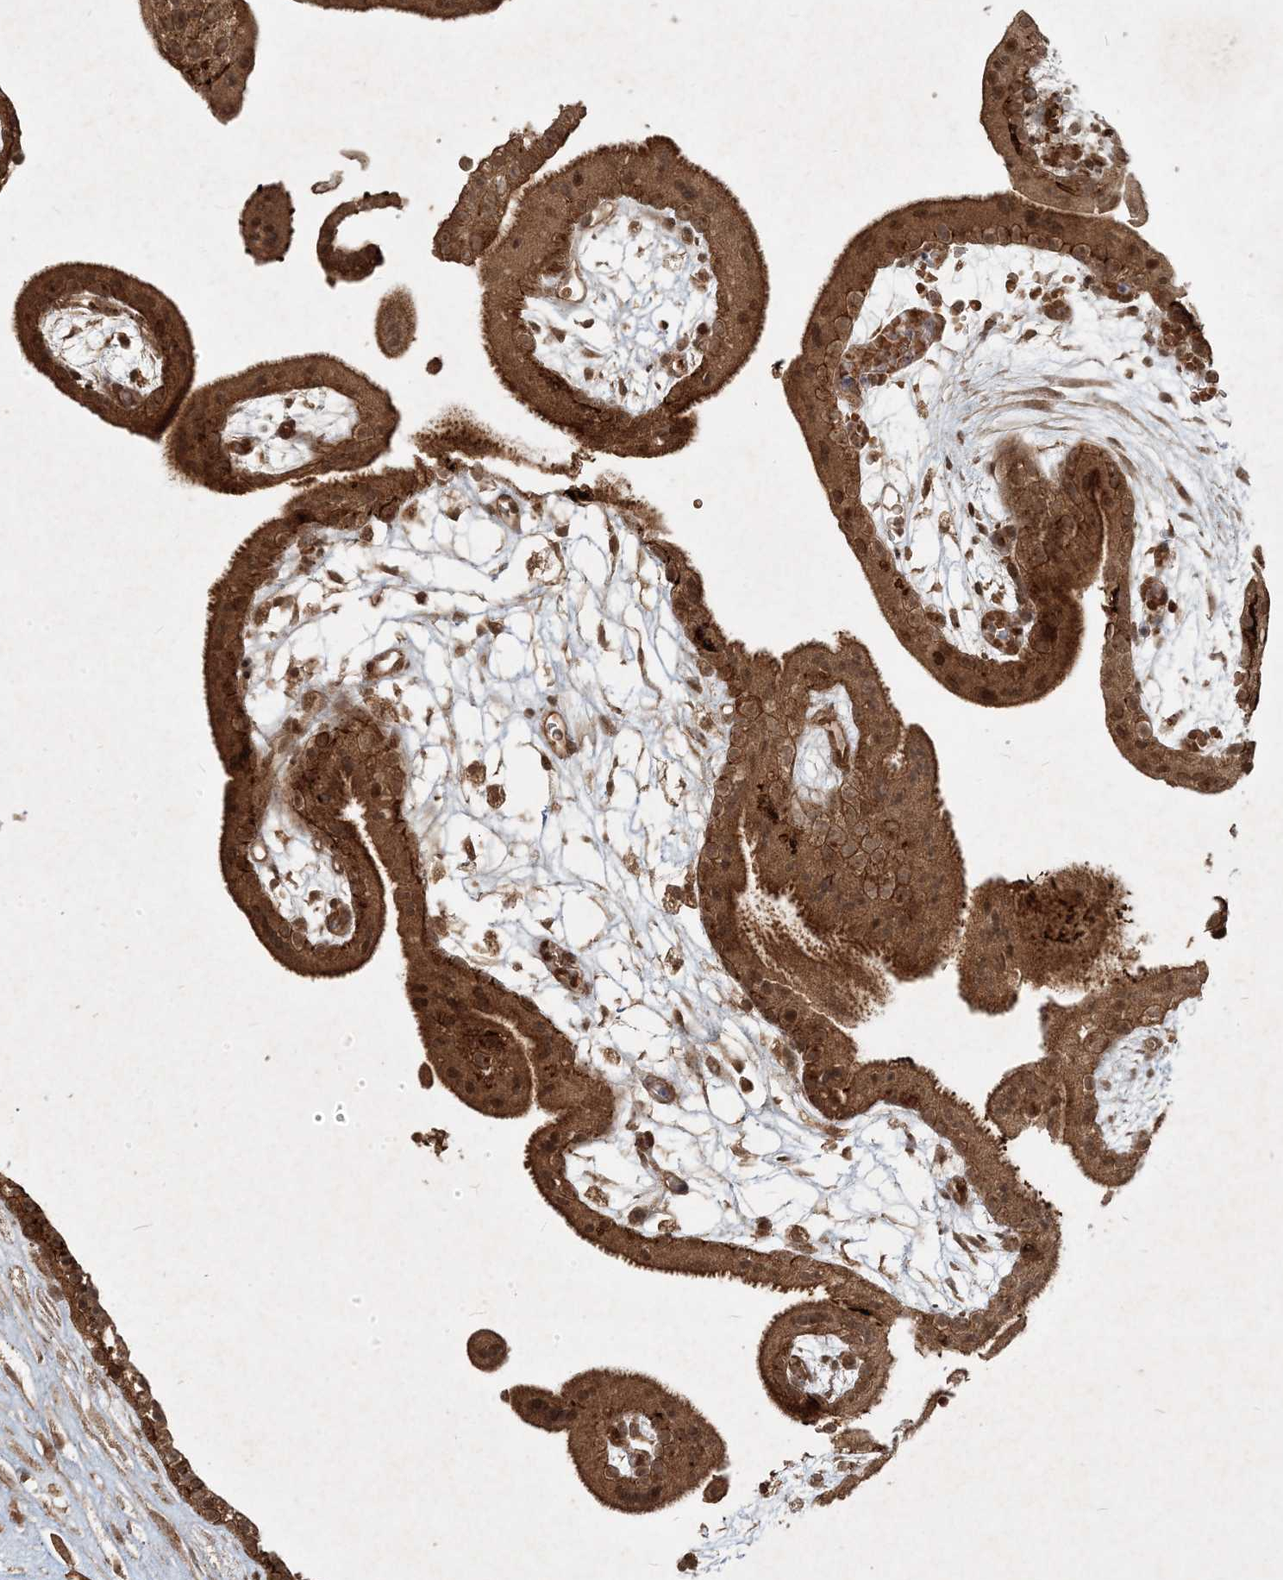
{"staining": {"intensity": "strong", "quantity": ">75%", "location": "cytoplasmic/membranous"}, "tissue": "placenta", "cell_type": "Decidual cells", "image_type": "normal", "snomed": [{"axis": "morphology", "description": "Normal tissue, NOS"}, {"axis": "topography", "description": "Placenta"}], "caption": "Benign placenta exhibits strong cytoplasmic/membranous expression in about >75% of decidual cells (Stains: DAB (3,3'-diaminobenzidine) in brown, nuclei in blue, Microscopy: brightfield microscopy at high magnification)..", "gene": "NARS1", "patient": {"sex": "female", "age": 18}}